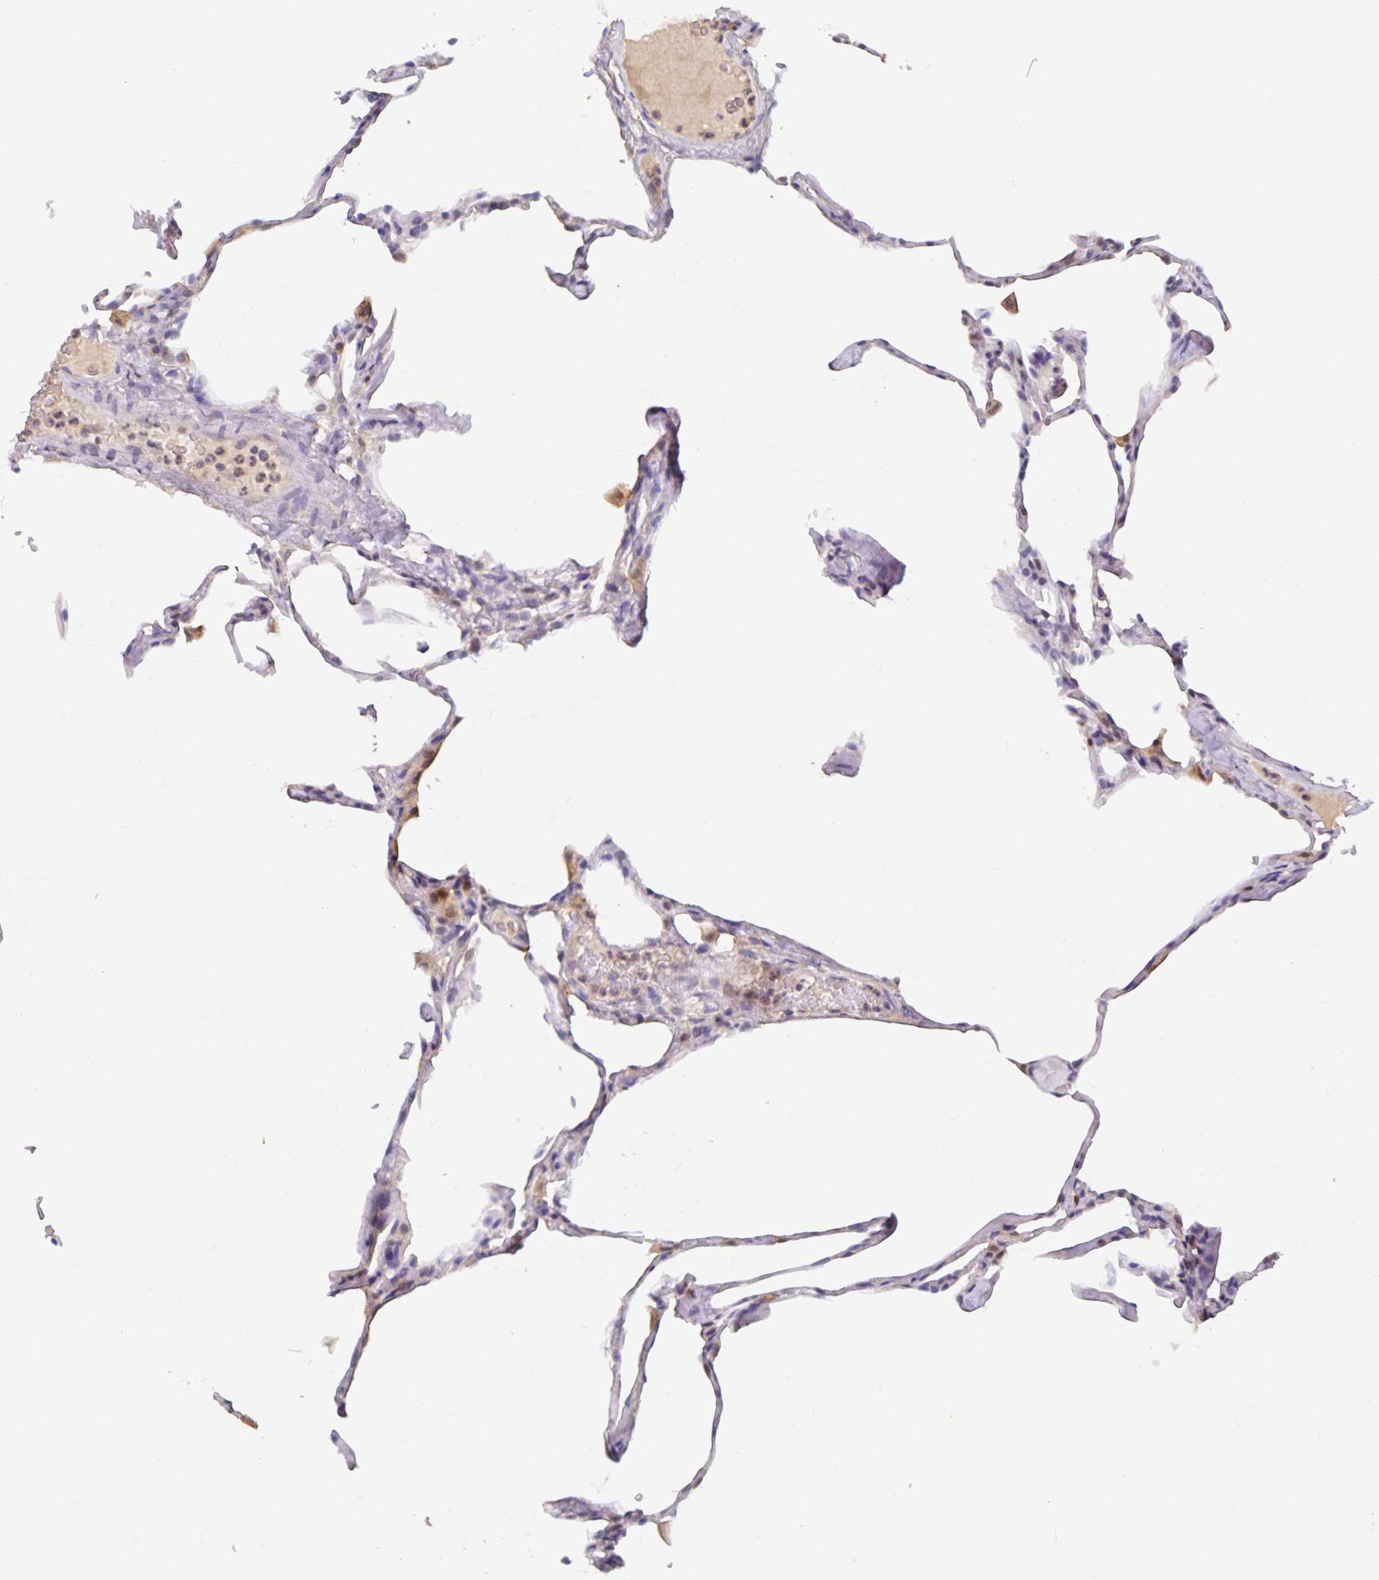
{"staining": {"intensity": "weak", "quantity": "<25%", "location": "cytoplasmic/membranous"}, "tissue": "lung", "cell_type": "Alveolar cells", "image_type": "normal", "snomed": [{"axis": "morphology", "description": "Normal tissue, NOS"}, {"axis": "topography", "description": "Lung"}], "caption": "The histopathology image shows no significant positivity in alveolar cells of lung.", "gene": "HEPN1", "patient": {"sex": "male", "age": 65}}